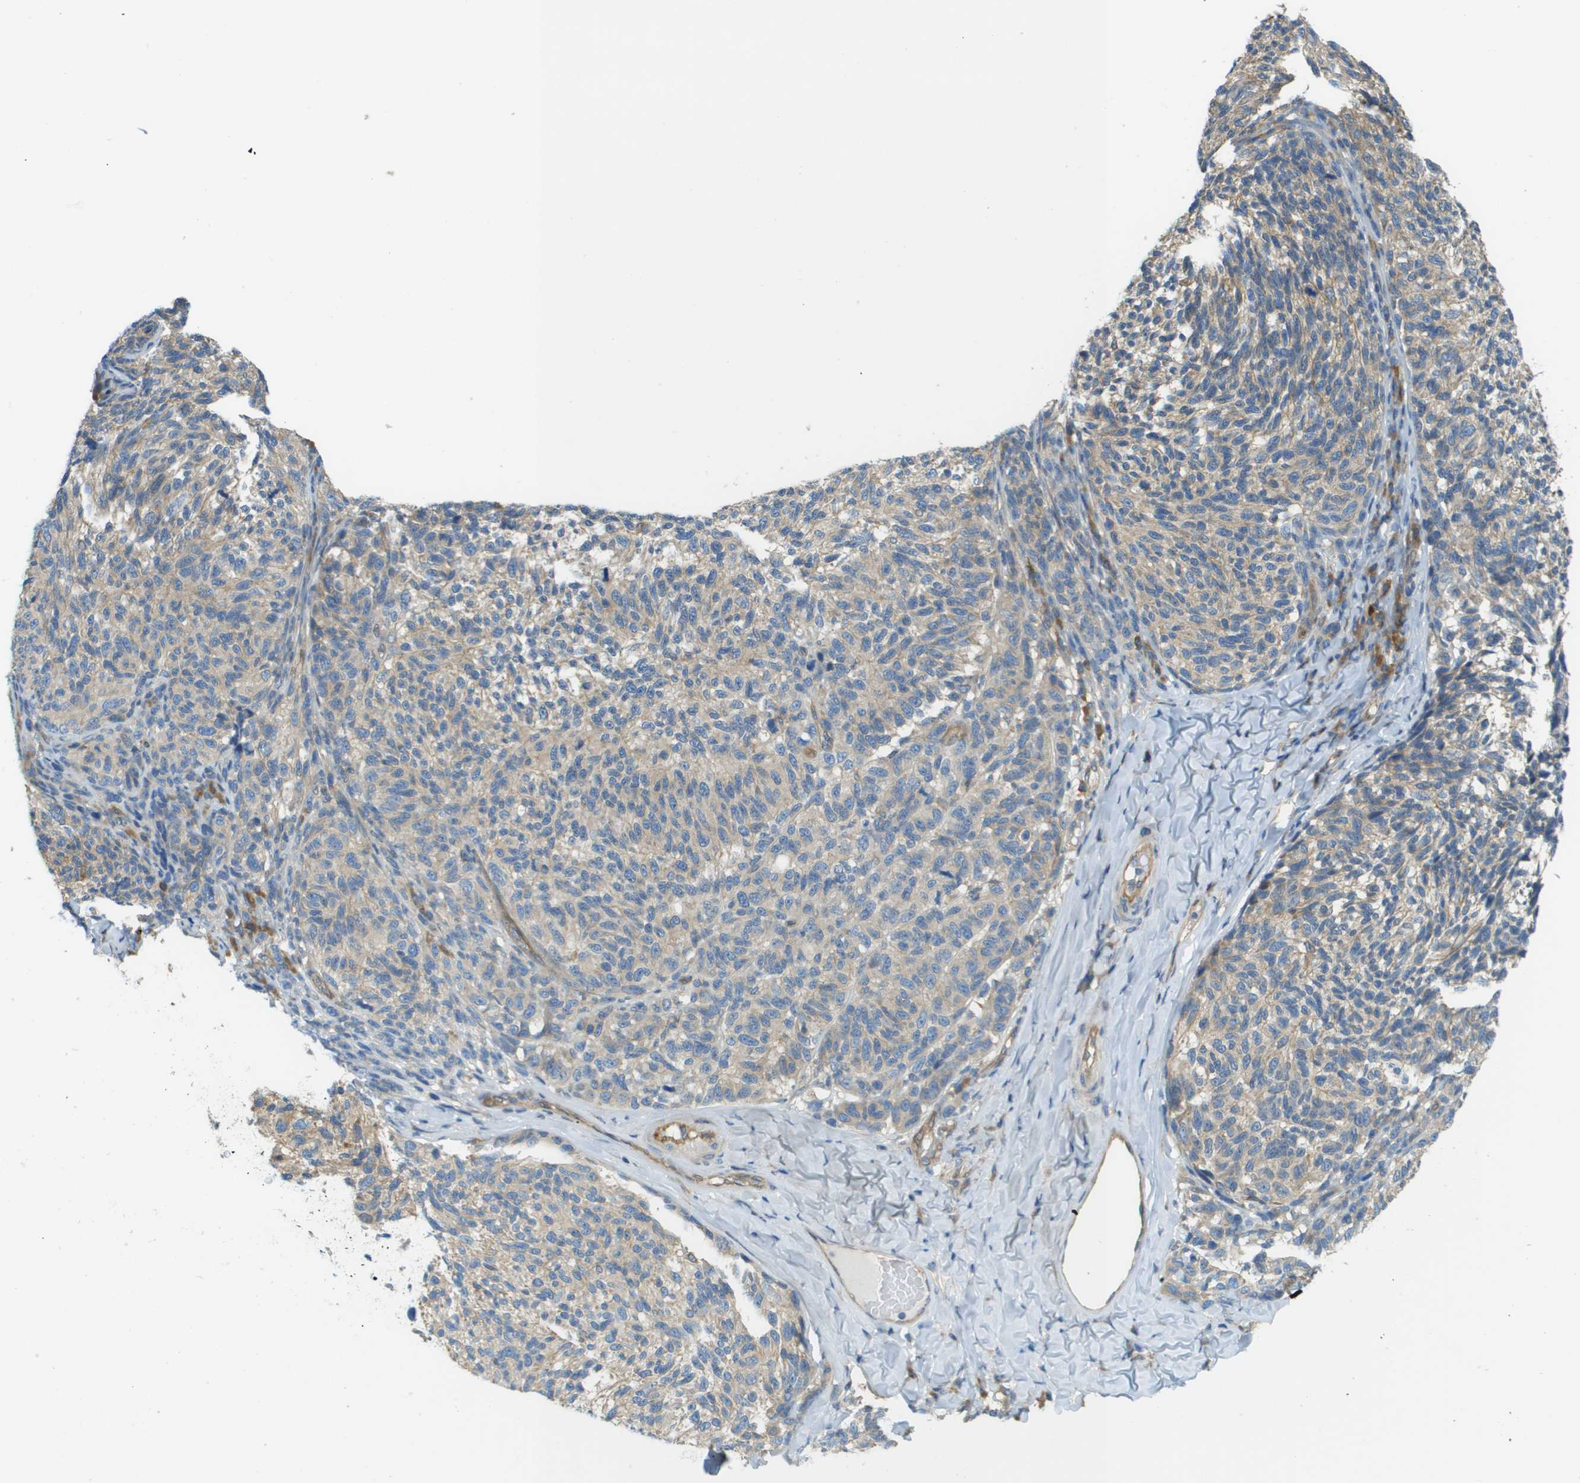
{"staining": {"intensity": "weak", "quantity": "<25%", "location": "cytoplasmic/membranous"}, "tissue": "melanoma", "cell_type": "Tumor cells", "image_type": "cancer", "snomed": [{"axis": "morphology", "description": "Malignant melanoma, NOS"}, {"axis": "topography", "description": "Skin"}], "caption": "This is an immunohistochemistry (IHC) image of human malignant melanoma. There is no positivity in tumor cells.", "gene": "DNAJB11", "patient": {"sex": "female", "age": 73}}